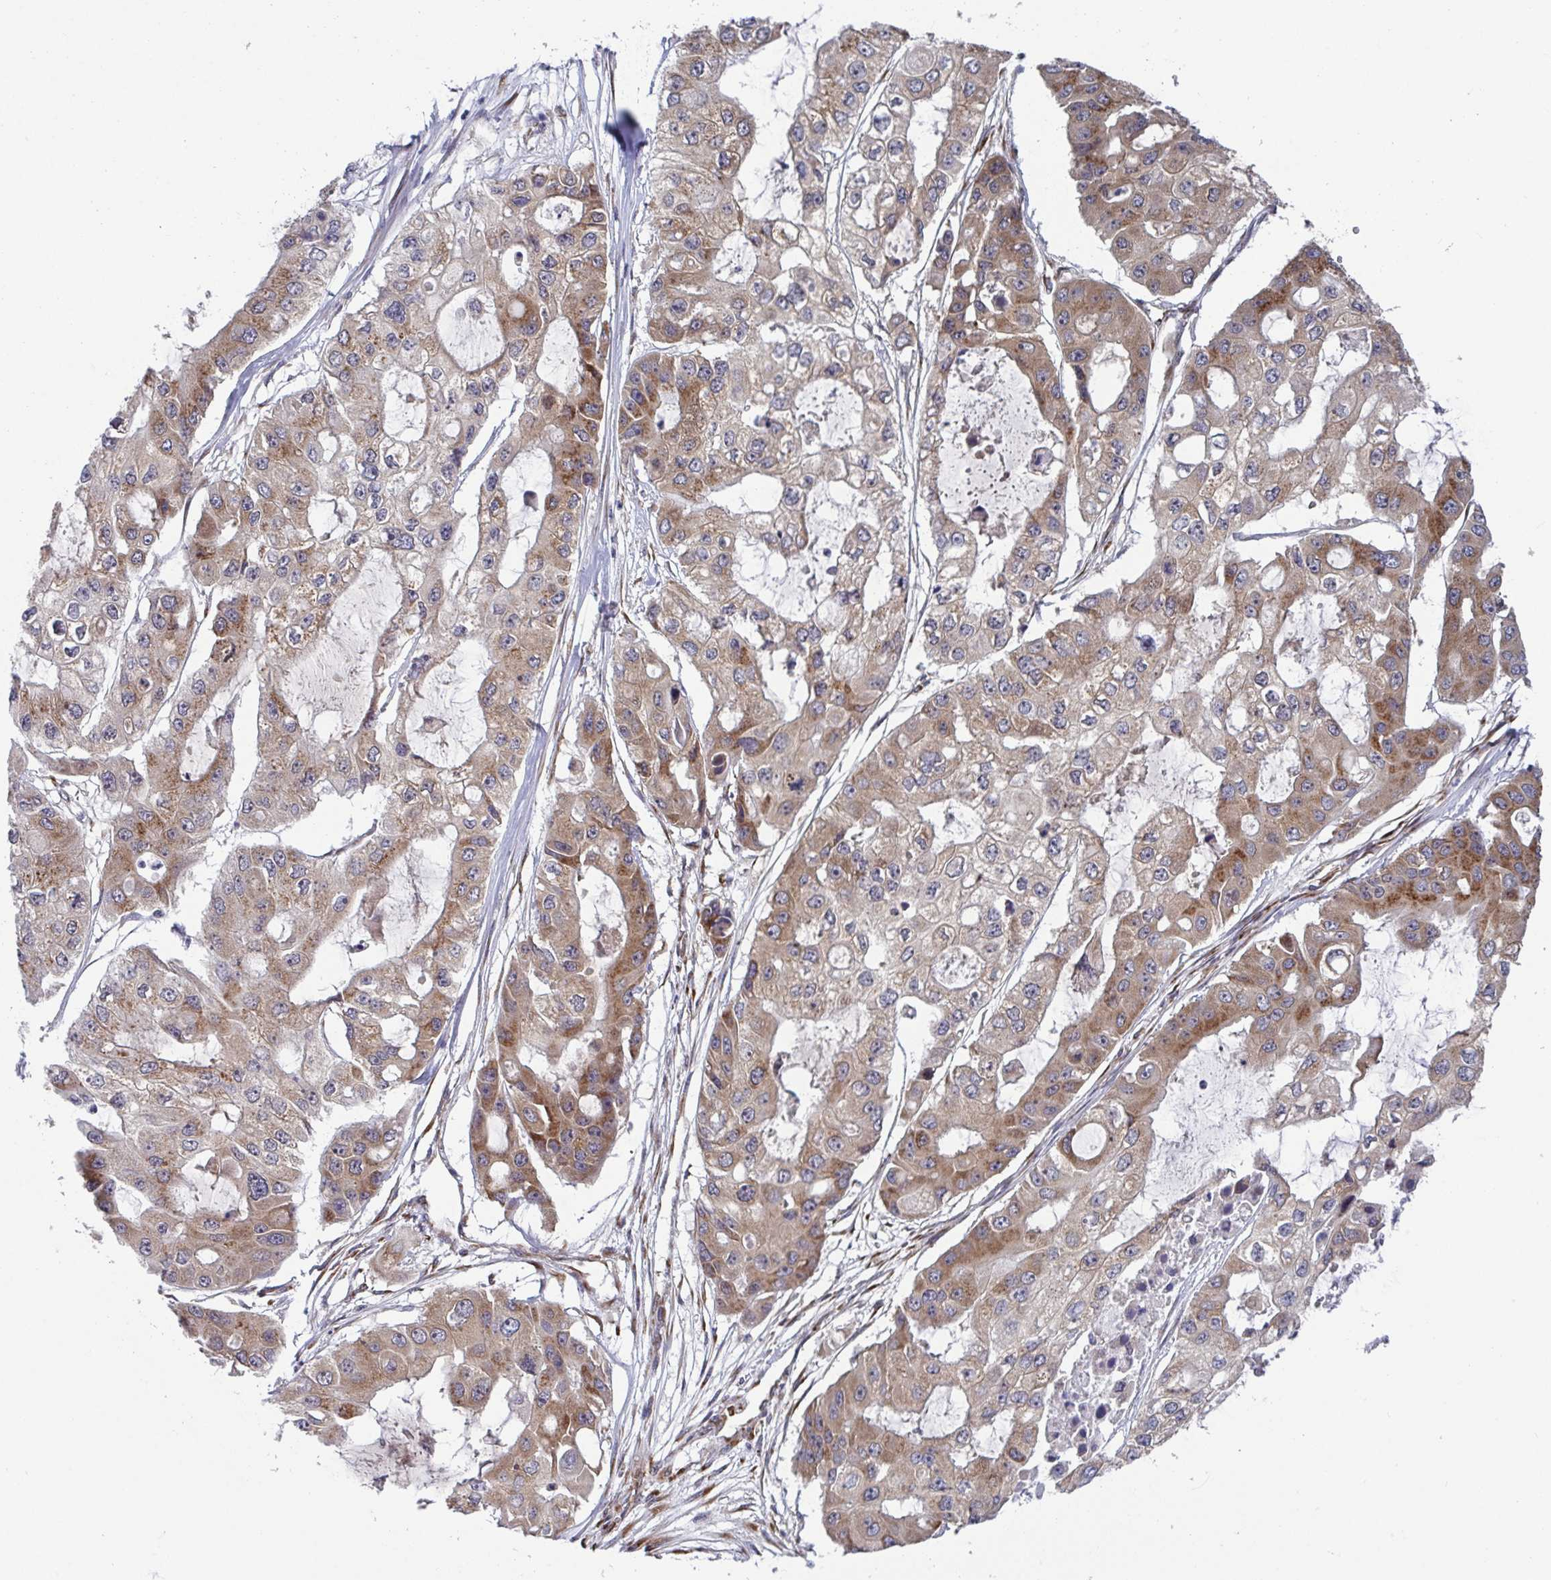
{"staining": {"intensity": "moderate", "quantity": ">75%", "location": "cytoplasmic/membranous"}, "tissue": "ovarian cancer", "cell_type": "Tumor cells", "image_type": "cancer", "snomed": [{"axis": "morphology", "description": "Cystadenocarcinoma, serous, NOS"}, {"axis": "topography", "description": "Ovary"}], "caption": "Immunohistochemistry micrograph of neoplastic tissue: human ovarian cancer (serous cystadenocarcinoma) stained using immunohistochemistry displays medium levels of moderate protein expression localized specifically in the cytoplasmic/membranous of tumor cells, appearing as a cytoplasmic/membranous brown color.", "gene": "ATP5MJ", "patient": {"sex": "female", "age": 56}}